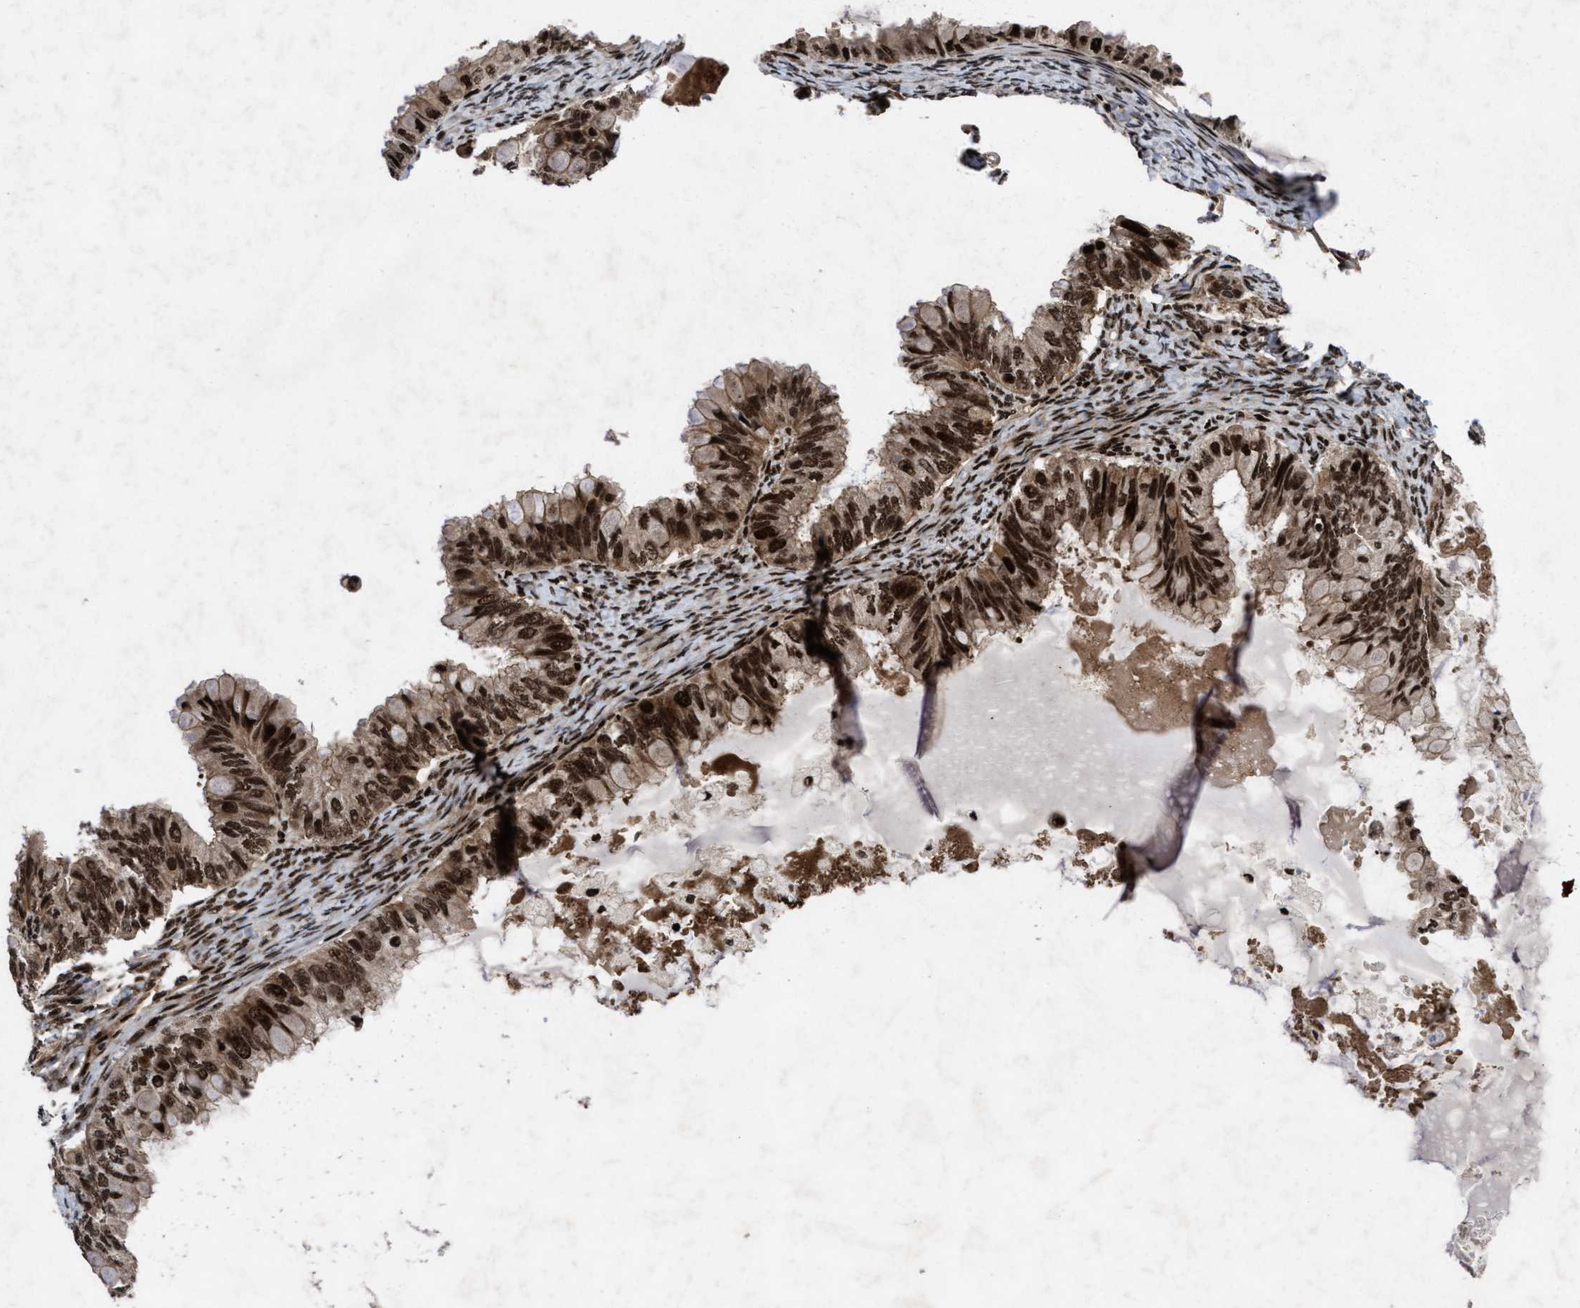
{"staining": {"intensity": "strong", "quantity": ">75%", "location": "cytoplasmic/membranous,nuclear"}, "tissue": "ovarian cancer", "cell_type": "Tumor cells", "image_type": "cancer", "snomed": [{"axis": "morphology", "description": "Cystadenocarcinoma, mucinous, NOS"}, {"axis": "topography", "description": "Ovary"}], "caption": "A brown stain labels strong cytoplasmic/membranous and nuclear staining of a protein in human ovarian cancer tumor cells. The staining was performed using DAB to visualize the protein expression in brown, while the nuclei were stained in blue with hematoxylin (Magnification: 20x).", "gene": "WIZ", "patient": {"sex": "female", "age": 80}}